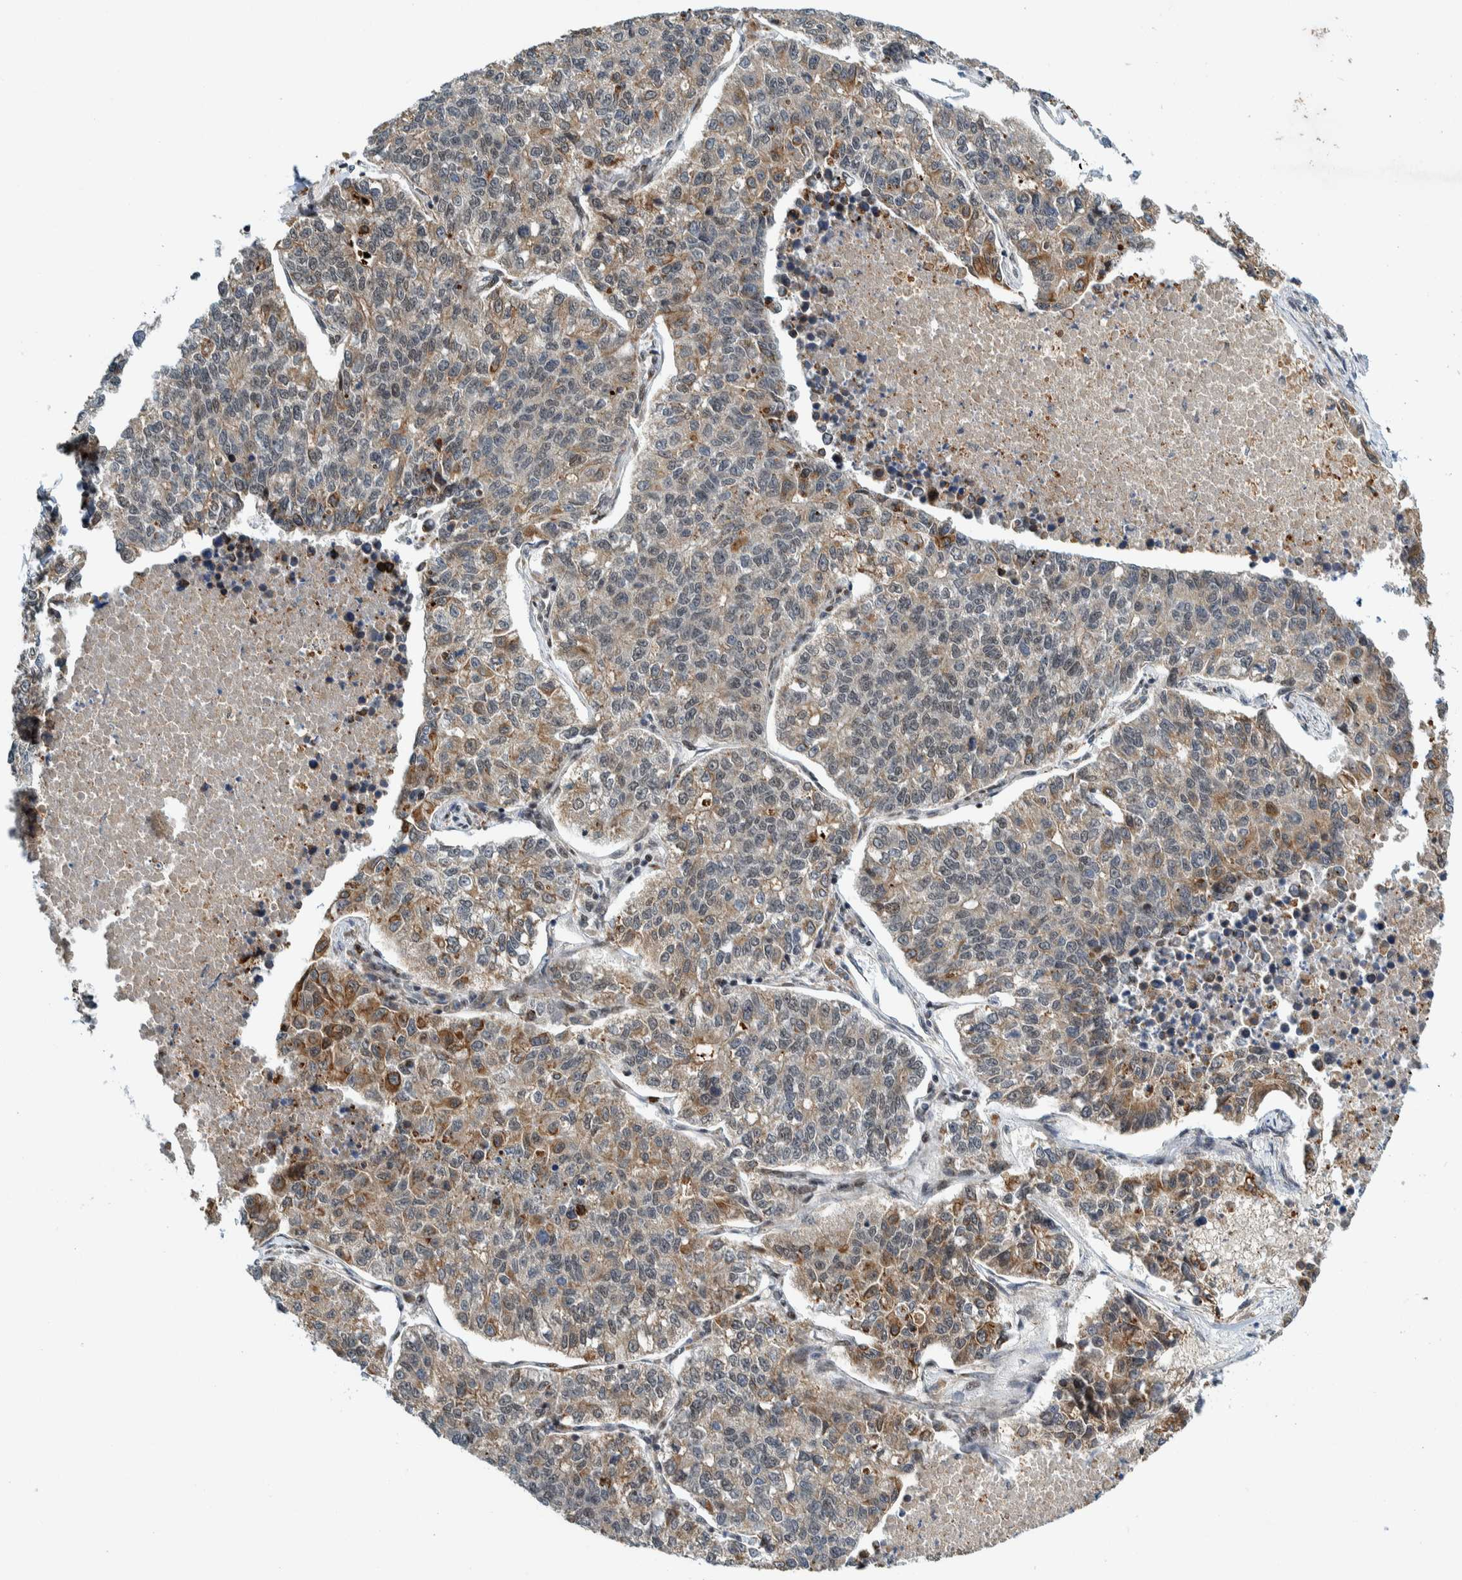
{"staining": {"intensity": "moderate", "quantity": "<25%", "location": "cytoplasmic/membranous"}, "tissue": "lung cancer", "cell_type": "Tumor cells", "image_type": "cancer", "snomed": [{"axis": "morphology", "description": "Adenocarcinoma, NOS"}, {"axis": "topography", "description": "Lung"}], "caption": "Immunohistochemistry (IHC) of human lung adenocarcinoma exhibits low levels of moderate cytoplasmic/membranous expression in approximately <25% of tumor cells.", "gene": "CCDC57", "patient": {"sex": "male", "age": 49}}